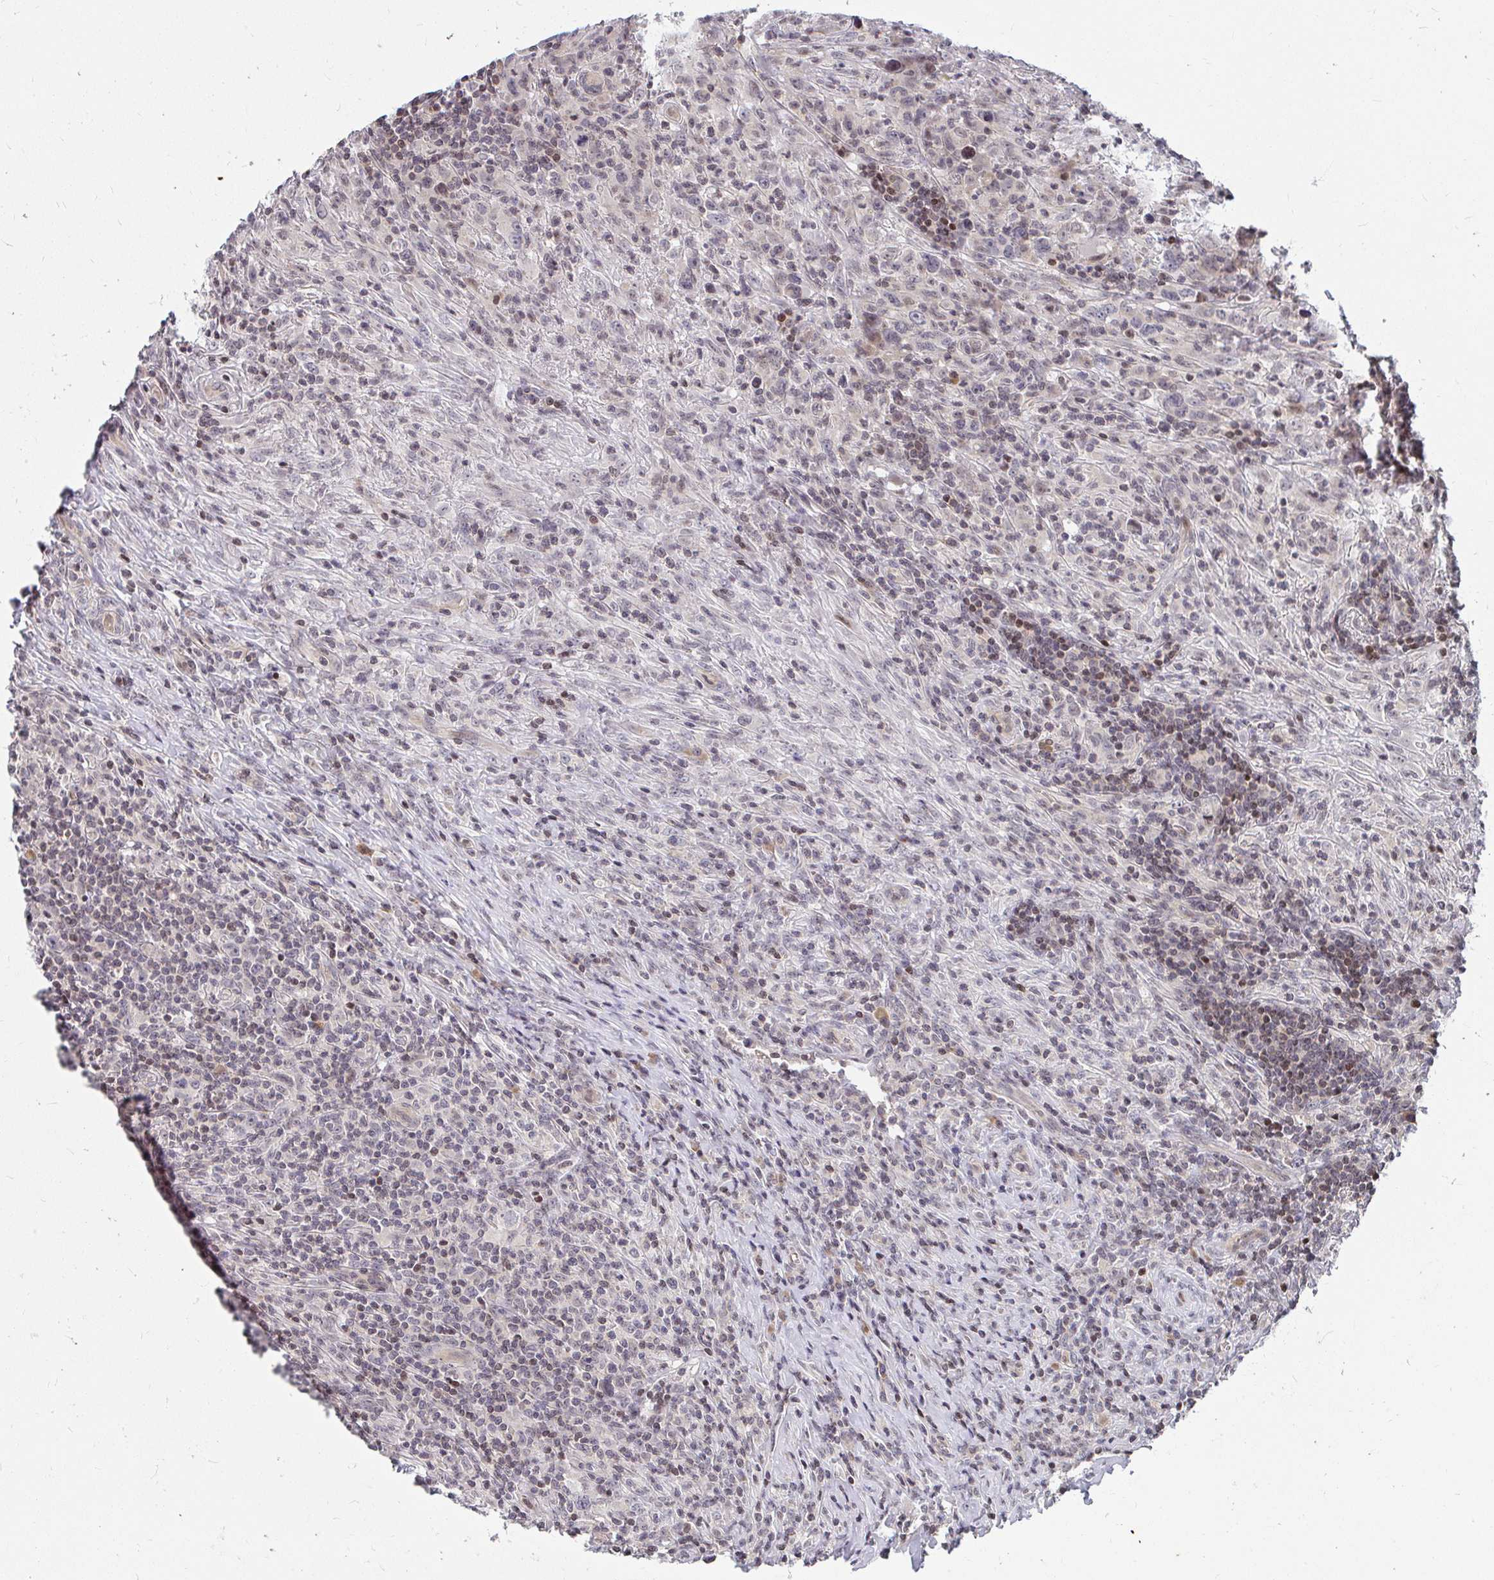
{"staining": {"intensity": "negative", "quantity": "none", "location": "none"}, "tissue": "lymphoma", "cell_type": "Tumor cells", "image_type": "cancer", "snomed": [{"axis": "morphology", "description": "Hodgkin's disease, NOS"}, {"axis": "topography", "description": "Lymph node"}], "caption": "The histopathology image reveals no significant staining in tumor cells of lymphoma. Nuclei are stained in blue.", "gene": "ANK3", "patient": {"sex": "female", "age": 18}}